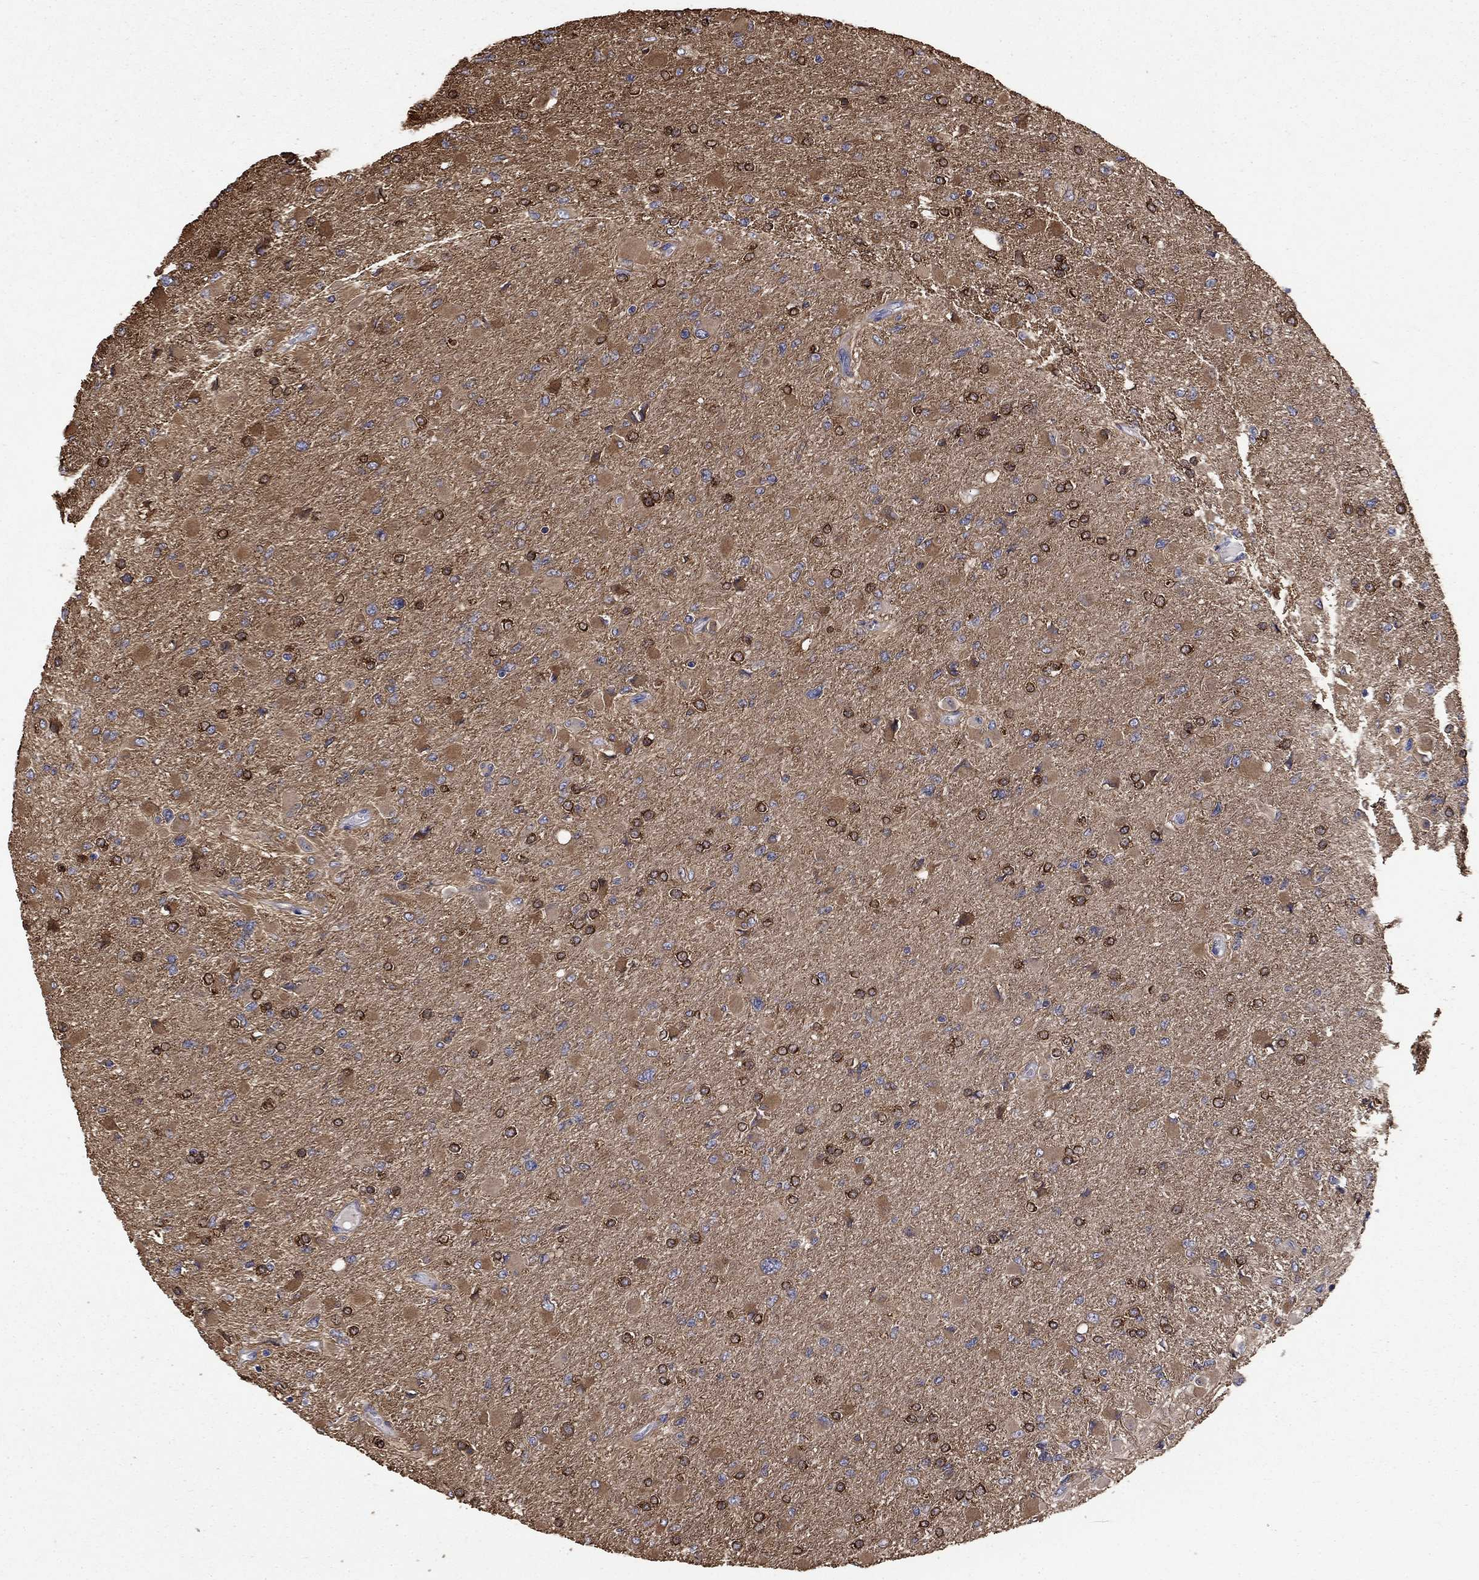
{"staining": {"intensity": "strong", "quantity": "25%-75%", "location": "cytoplasmic/membranous"}, "tissue": "glioma", "cell_type": "Tumor cells", "image_type": "cancer", "snomed": [{"axis": "morphology", "description": "Glioma, malignant, High grade"}, {"axis": "topography", "description": "Cerebral cortex"}], "caption": "A high amount of strong cytoplasmic/membranous expression is seen in approximately 25%-75% of tumor cells in malignant high-grade glioma tissue. Using DAB (3,3'-diaminobenzidine) (brown) and hematoxylin (blue) stains, captured at high magnification using brightfield microscopy.", "gene": "DPYSL2", "patient": {"sex": "female", "age": 36}}